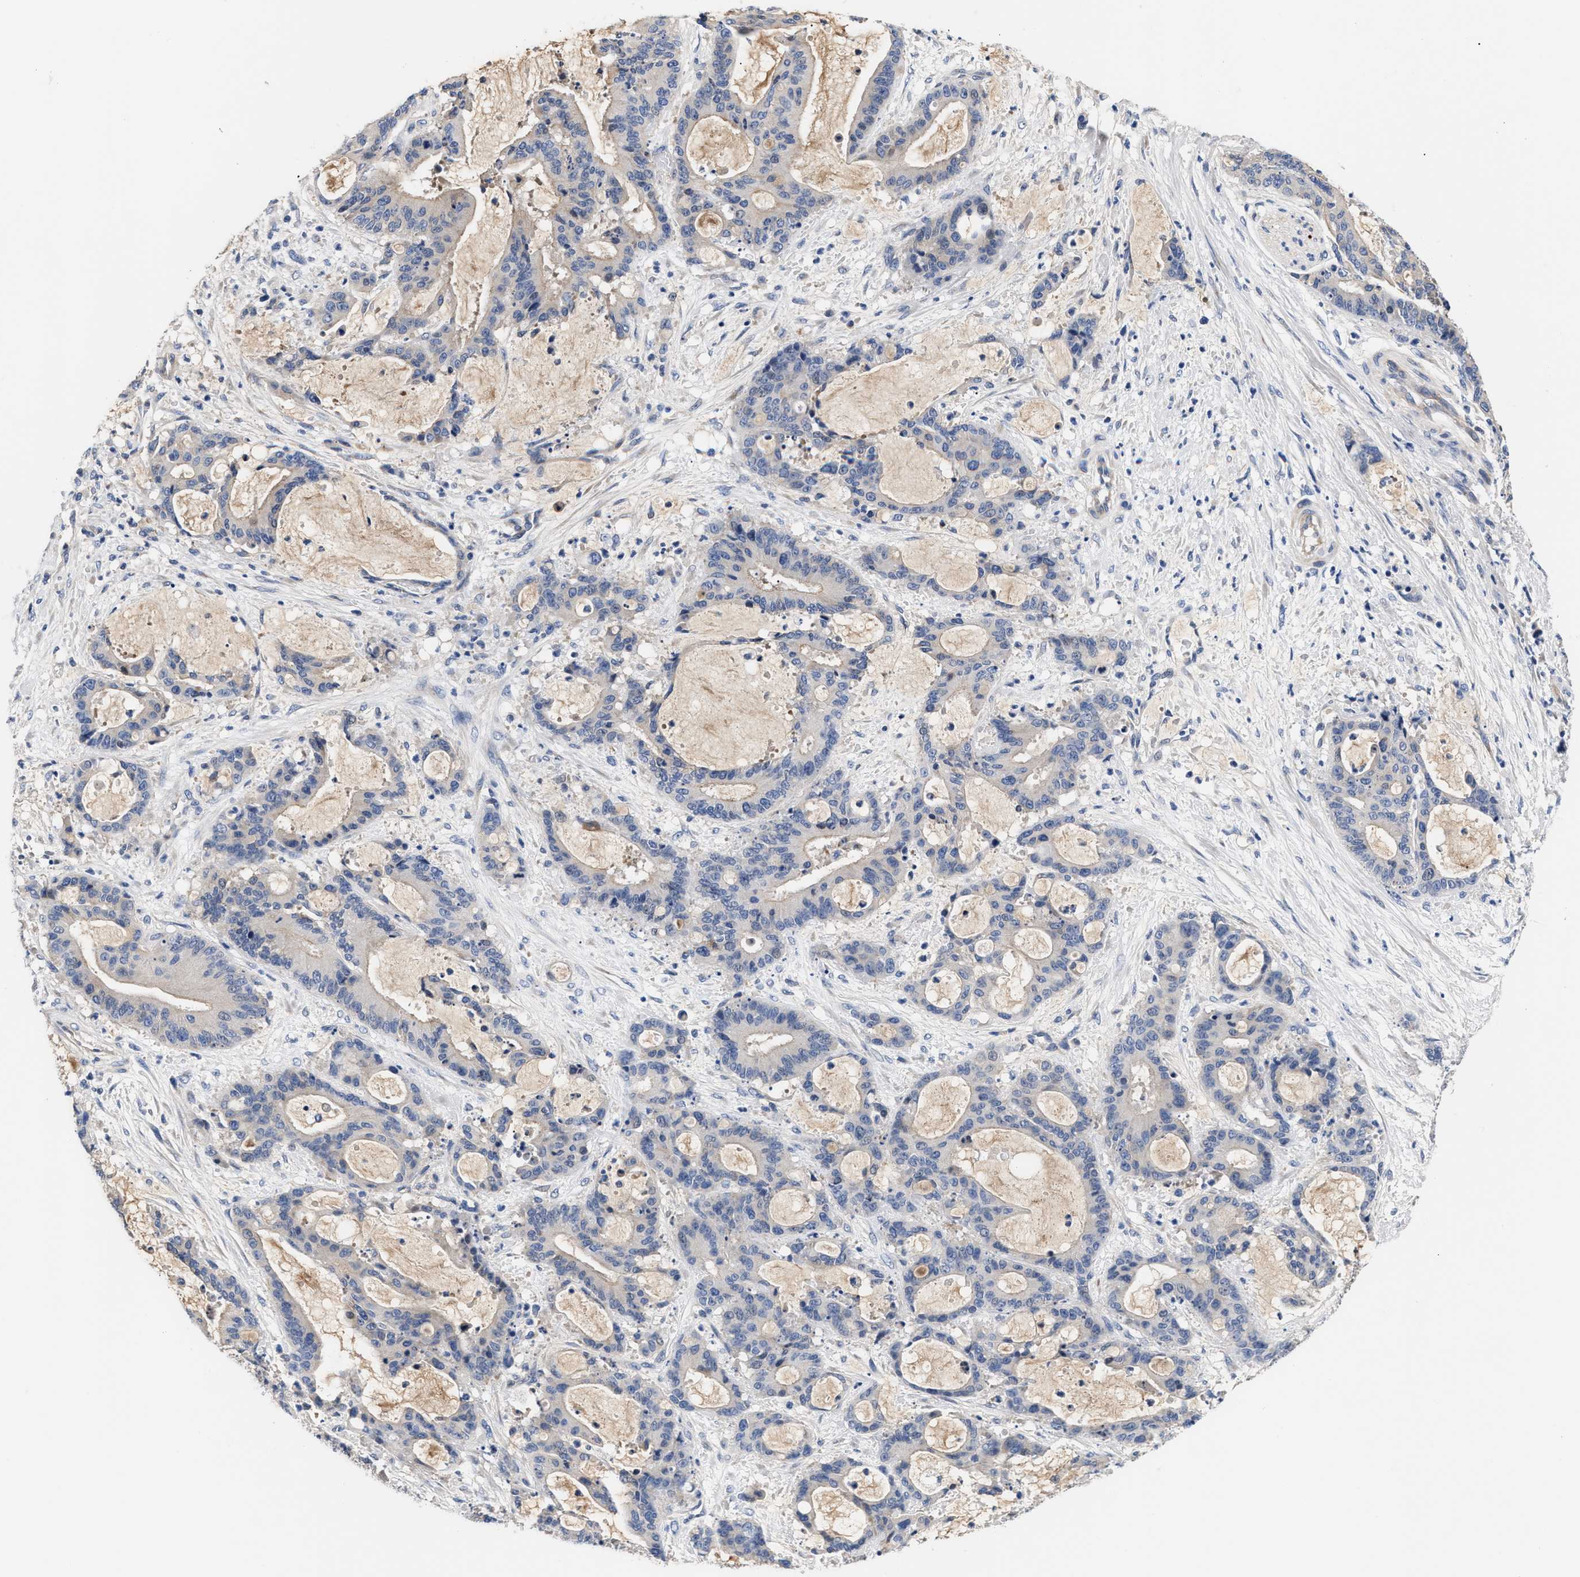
{"staining": {"intensity": "negative", "quantity": "none", "location": "none"}, "tissue": "liver cancer", "cell_type": "Tumor cells", "image_type": "cancer", "snomed": [{"axis": "morphology", "description": "Normal tissue, NOS"}, {"axis": "morphology", "description": "Cholangiocarcinoma"}, {"axis": "topography", "description": "Liver"}, {"axis": "topography", "description": "Peripheral nerve tissue"}], "caption": "DAB immunohistochemical staining of human liver cancer exhibits no significant staining in tumor cells.", "gene": "ACTL7B", "patient": {"sex": "female", "age": 73}}